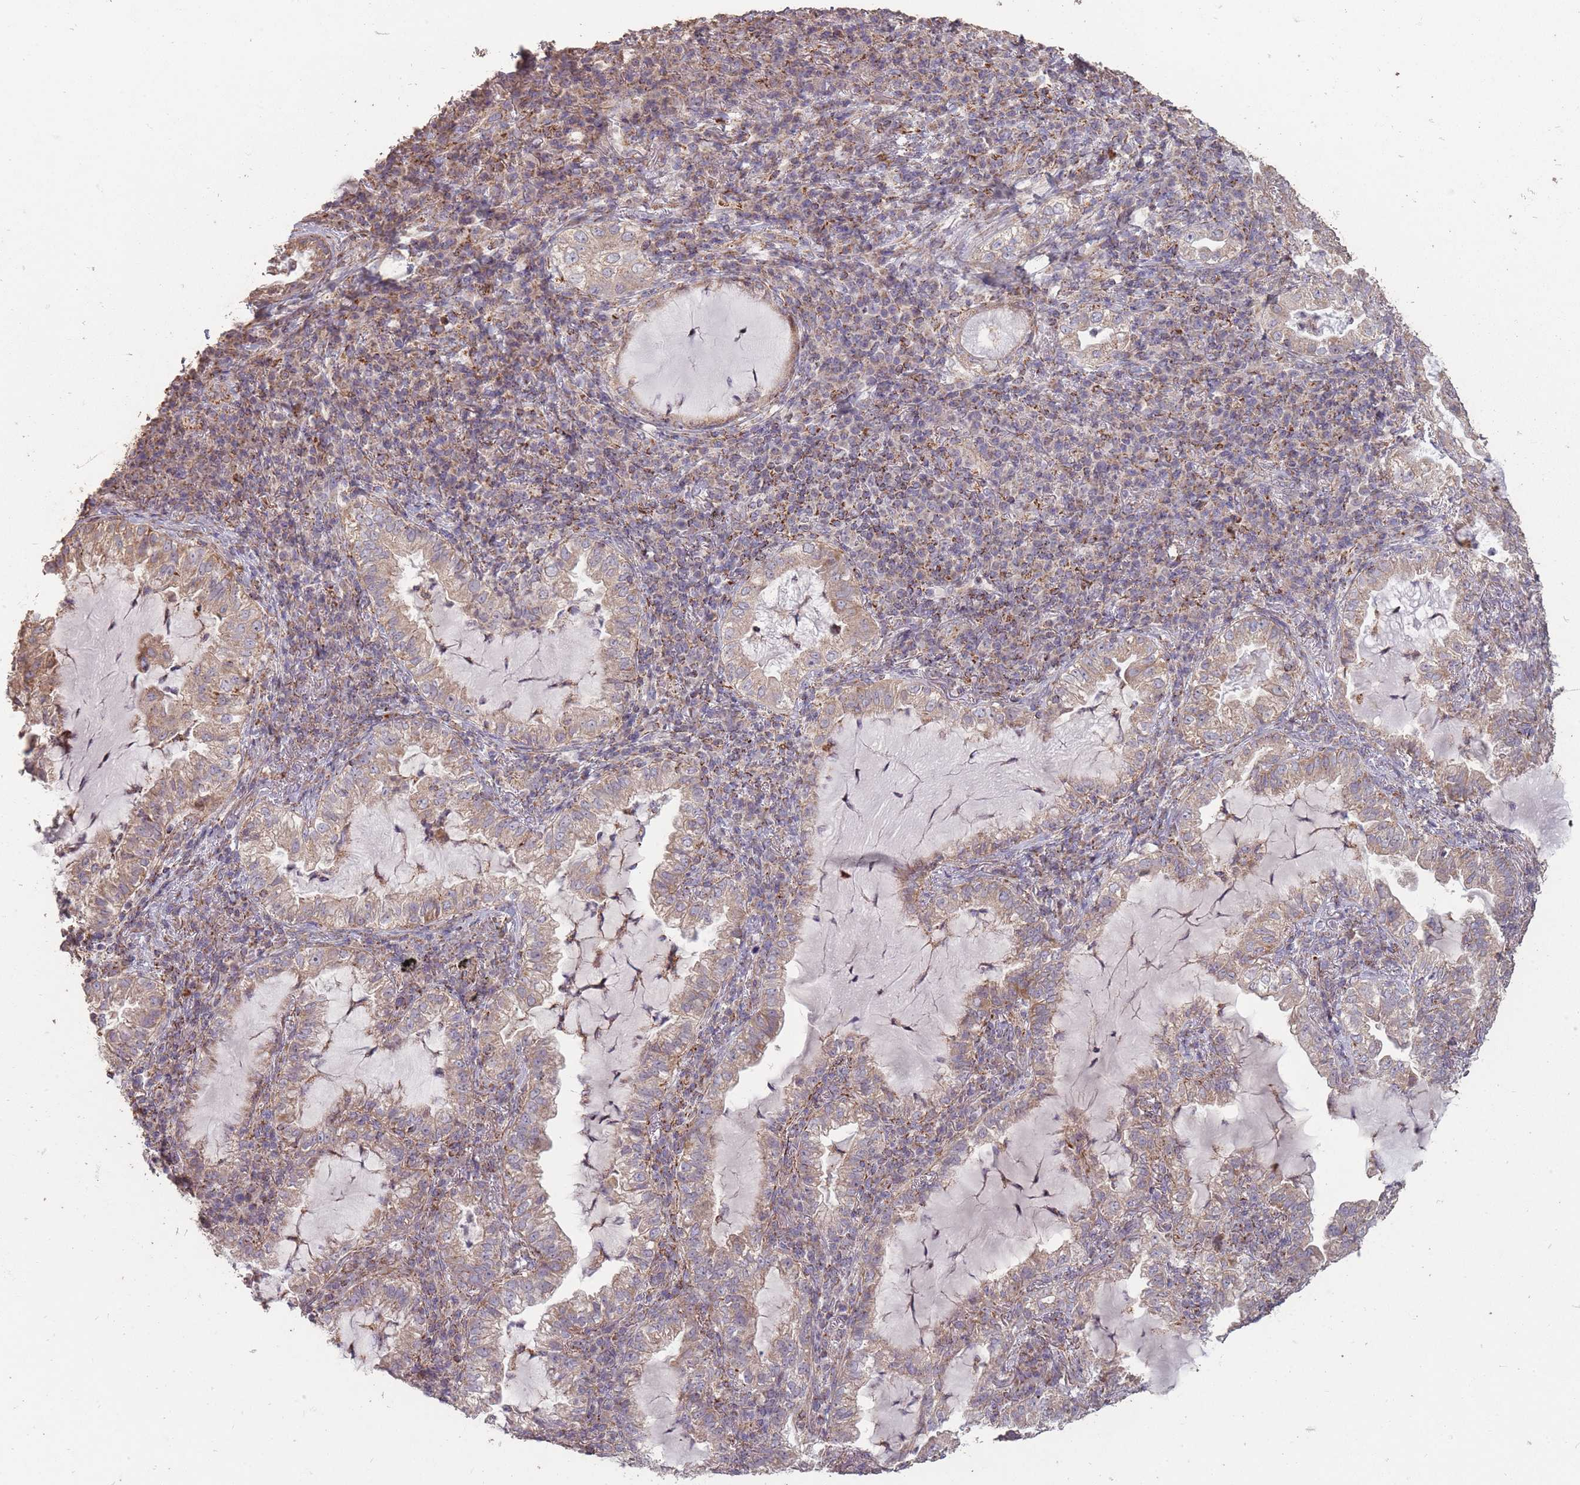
{"staining": {"intensity": "weak", "quantity": ">75%", "location": "cytoplasmic/membranous"}, "tissue": "lung cancer", "cell_type": "Tumor cells", "image_type": "cancer", "snomed": [{"axis": "morphology", "description": "Adenocarcinoma, NOS"}, {"axis": "topography", "description": "Lung"}], "caption": "Weak cytoplasmic/membranous expression is seen in approximately >75% of tumor cells in lung cancer (adenocarcinoma).", "gene": "CNOT8", "patient": {"sex": "female", "age": 73}}